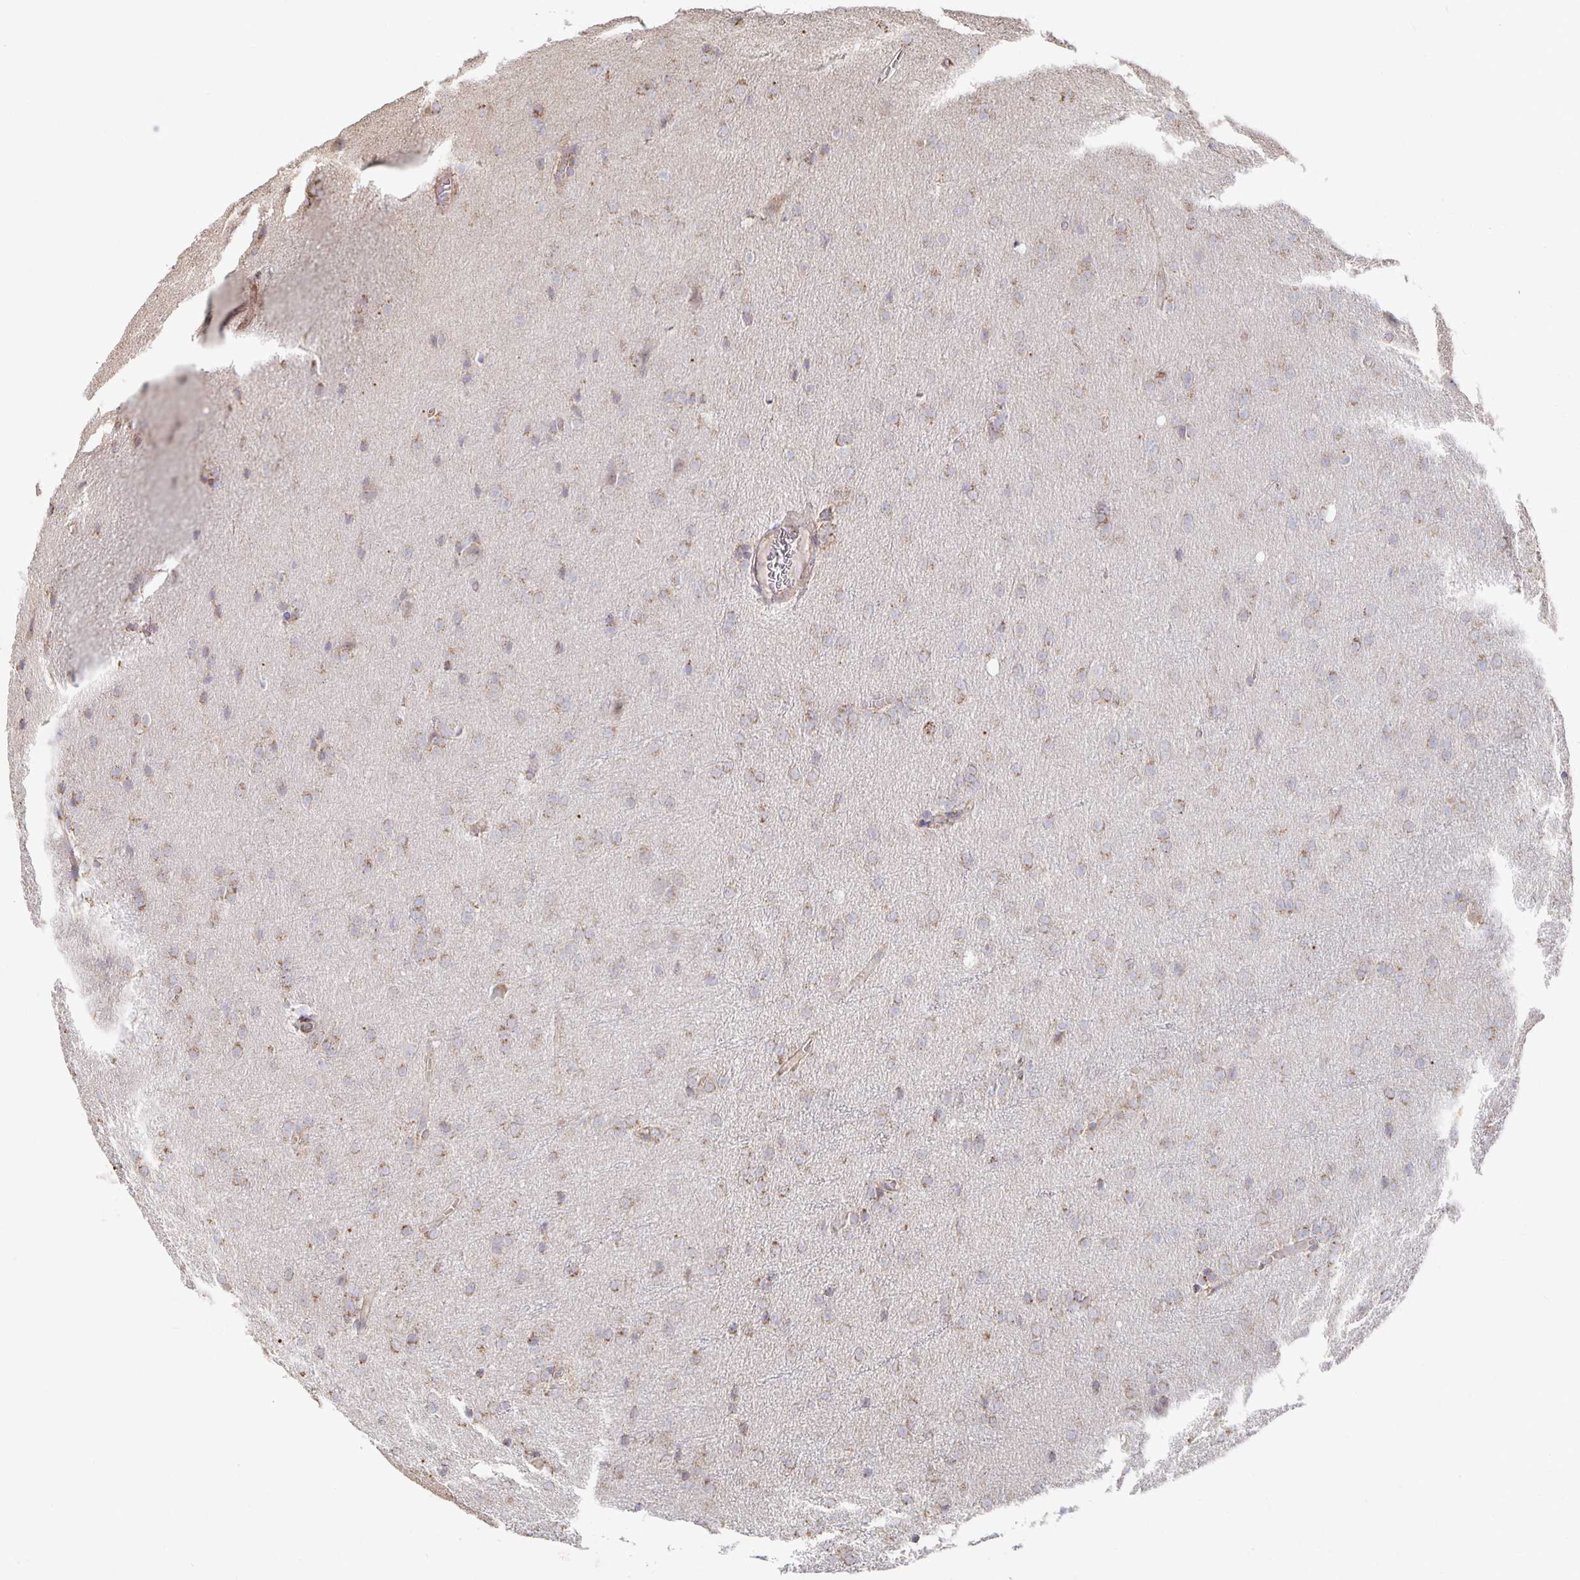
{"staining": {"intensity": "weak", "quantity": "25%-75%", "location": "cytoplasmic/membranous"}, "tissue": "glioma", "cell_type": "Tumor cells", "image_type": "cancer", "snomed": [{"axis": "morphology", "description": "Glioma, malignant, Low grade"}, {"axis": "topography", "description": "Brain"}], "caption": "The micrograph shows immunohistochemical staining of glioma. There is weak cytoplasmic/membranous positivity is identified in about 25%-75% of tumor cells. The protein of interest is shown in brown color, while the nuclei are stained blue.", "gene": "NKX2-8", "patient": {"sex": "female", "age": 32}}